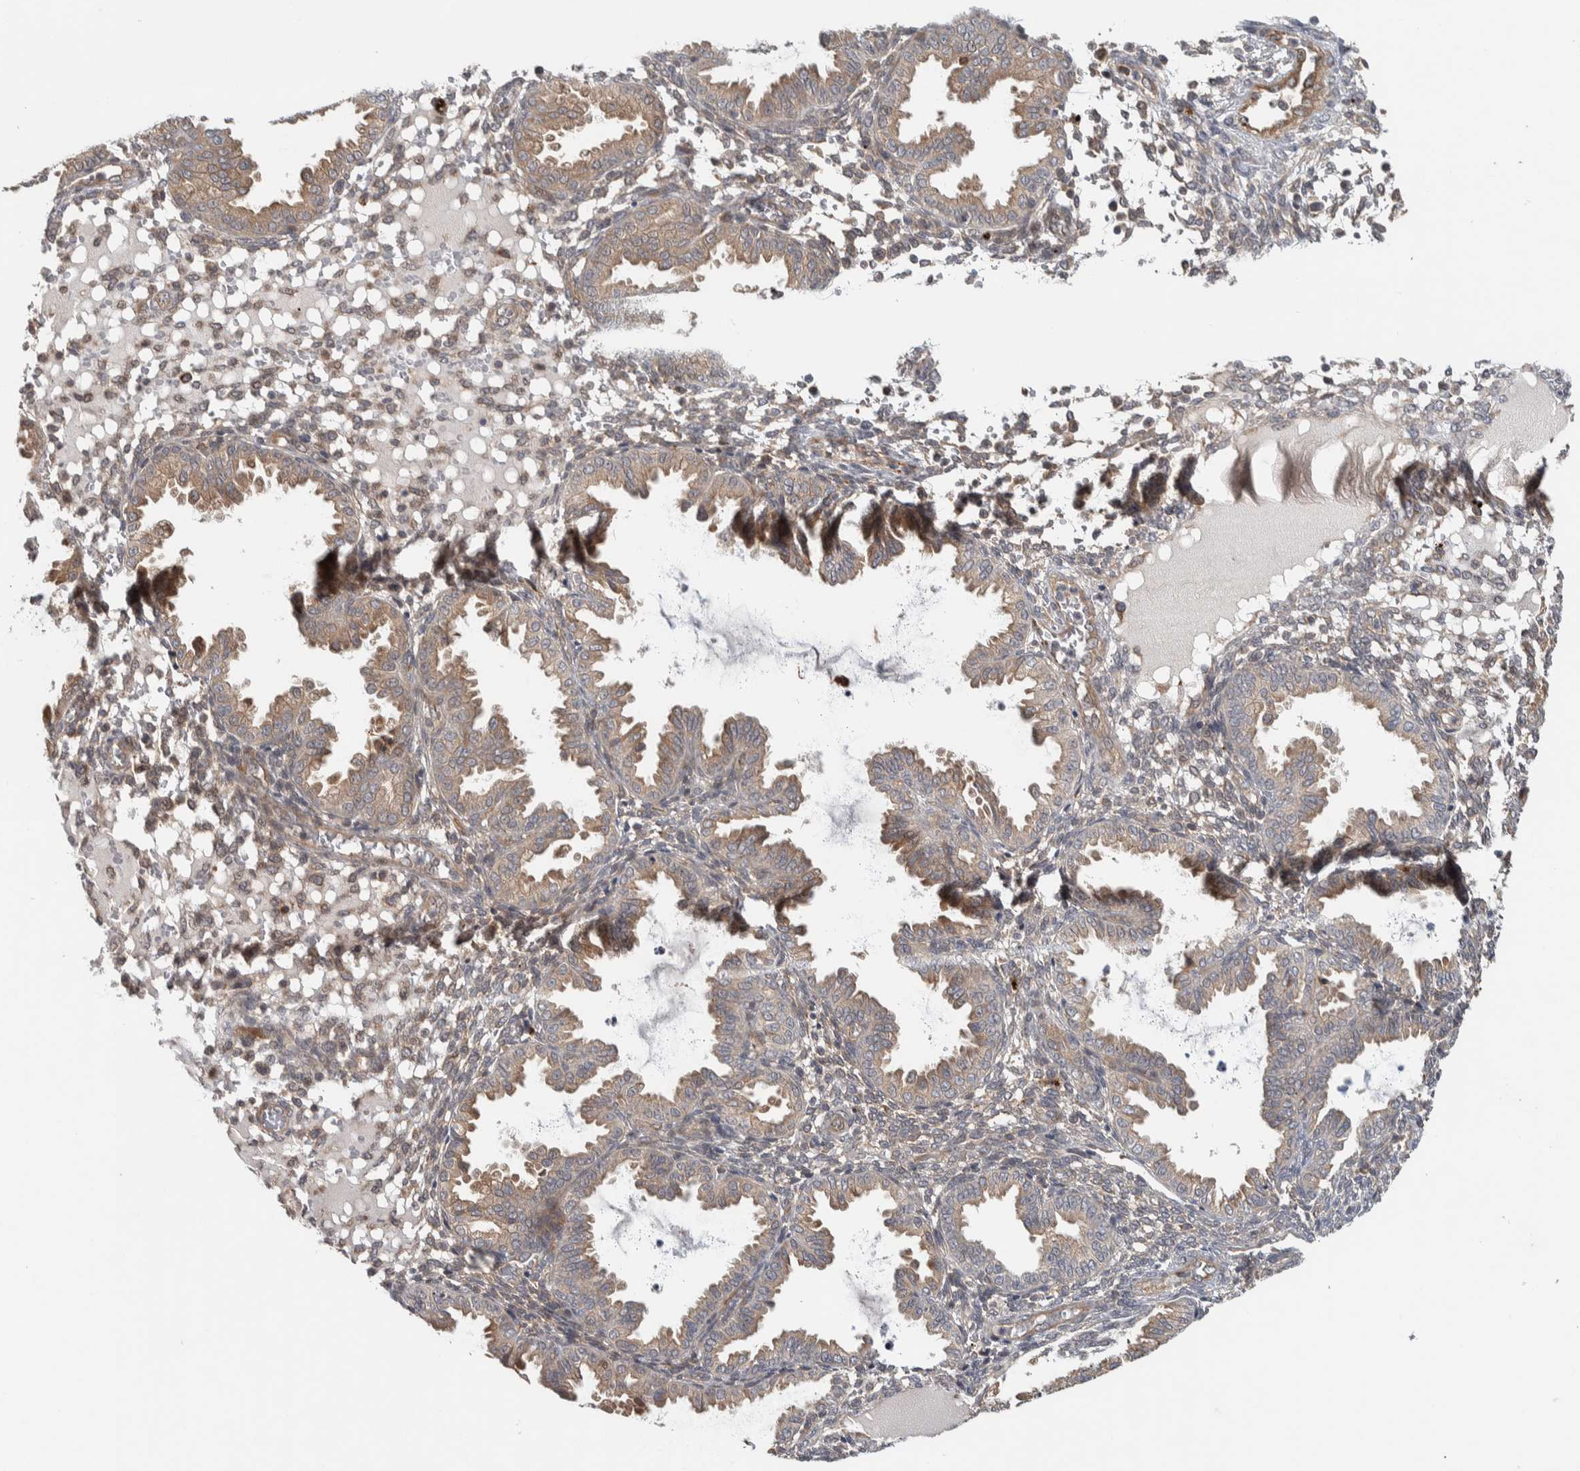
{"staining": {"intensity": "weak", "quantity": "<25%", "location": "cytoplasmic/membranous"}, "tissue": "endometrium", "cell_type": "Cells in endometrial stroma", "image_type": "normal", "snomed": [{"axis": "morphology", "description": "Normal tissue, NOS"}, {"axis": "topography", "description": "Endometrium"}], "caption": "Immunohistochemistry (IHC) of benign human endometrium demonstrates no expression in cells in endometrial stroma. The staining is performed using DAB (3,3'-diaminobenzidine) brown chromogen with nuclei counter-stained in using hematoxylin.", "gene": "TBC1D31", "patient": {"sex": "female", "age": 33}}